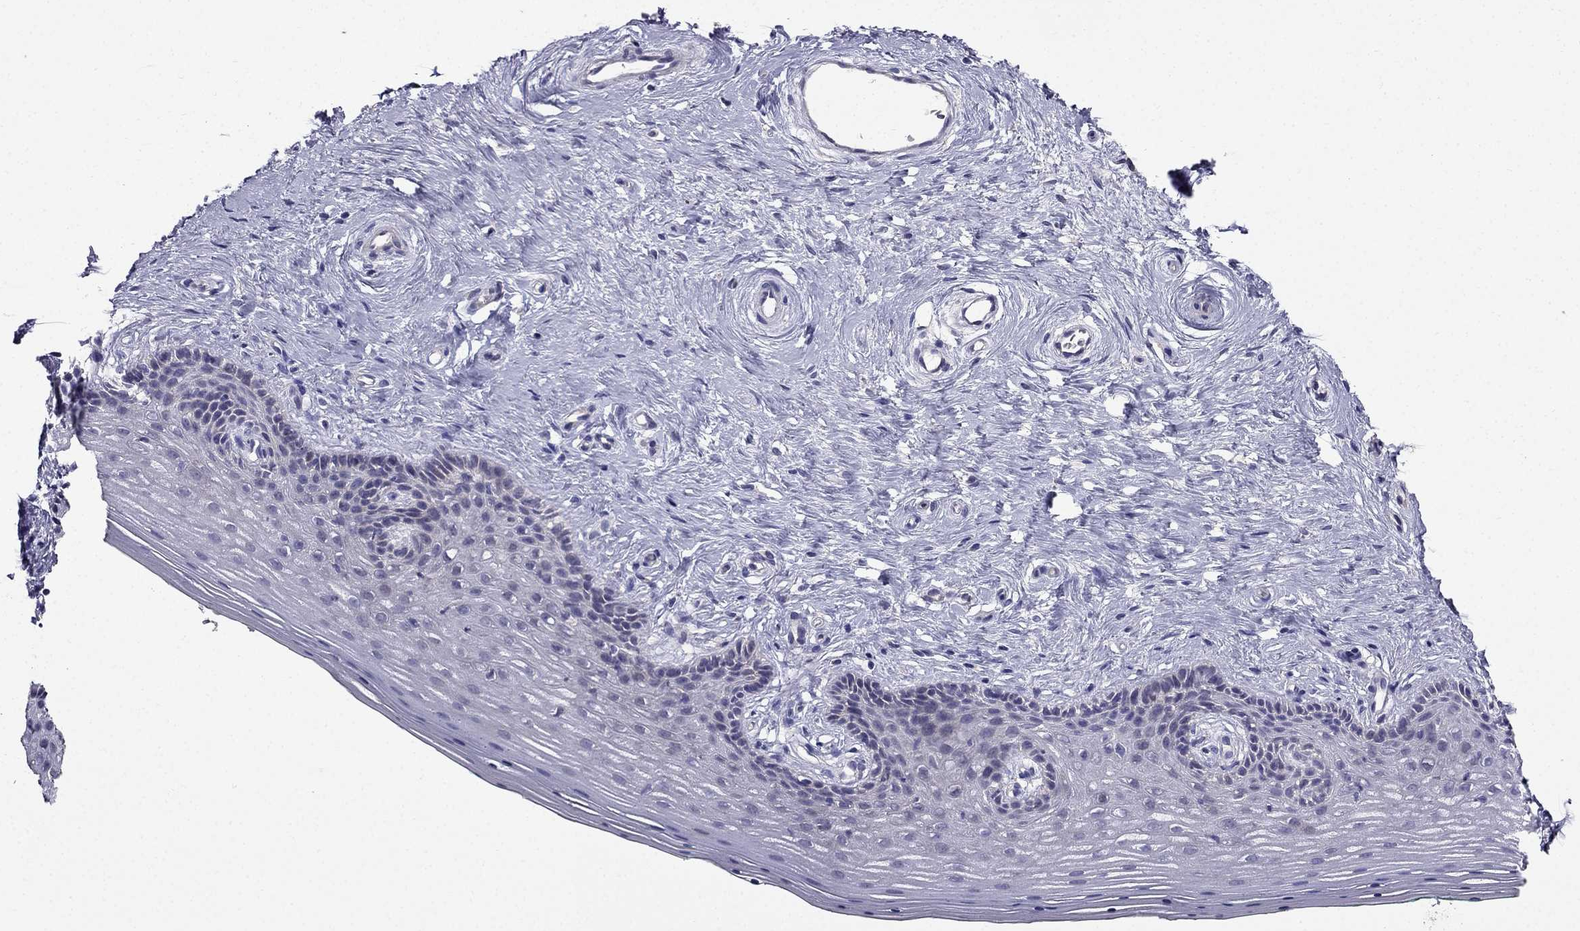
{"staining": {"intensity": "negative", "quantity": "none", "location": "none"}, "tissue": "vagina", "cell_type": "Squamous epithelial cells", "image_type": "normal", "snomed": [{"axis": "morphology", "description": "Normal tissue, NOS"}, {"axis": "topography", "description": "Vagina"}], "caption": "IHC image of unremarkable human vagina stained for a protein (brown), which demonstrates no expression in squamous epithelial cells.", "gene": "AS3MT", "patient": {"sex": "female", "age": 45}}